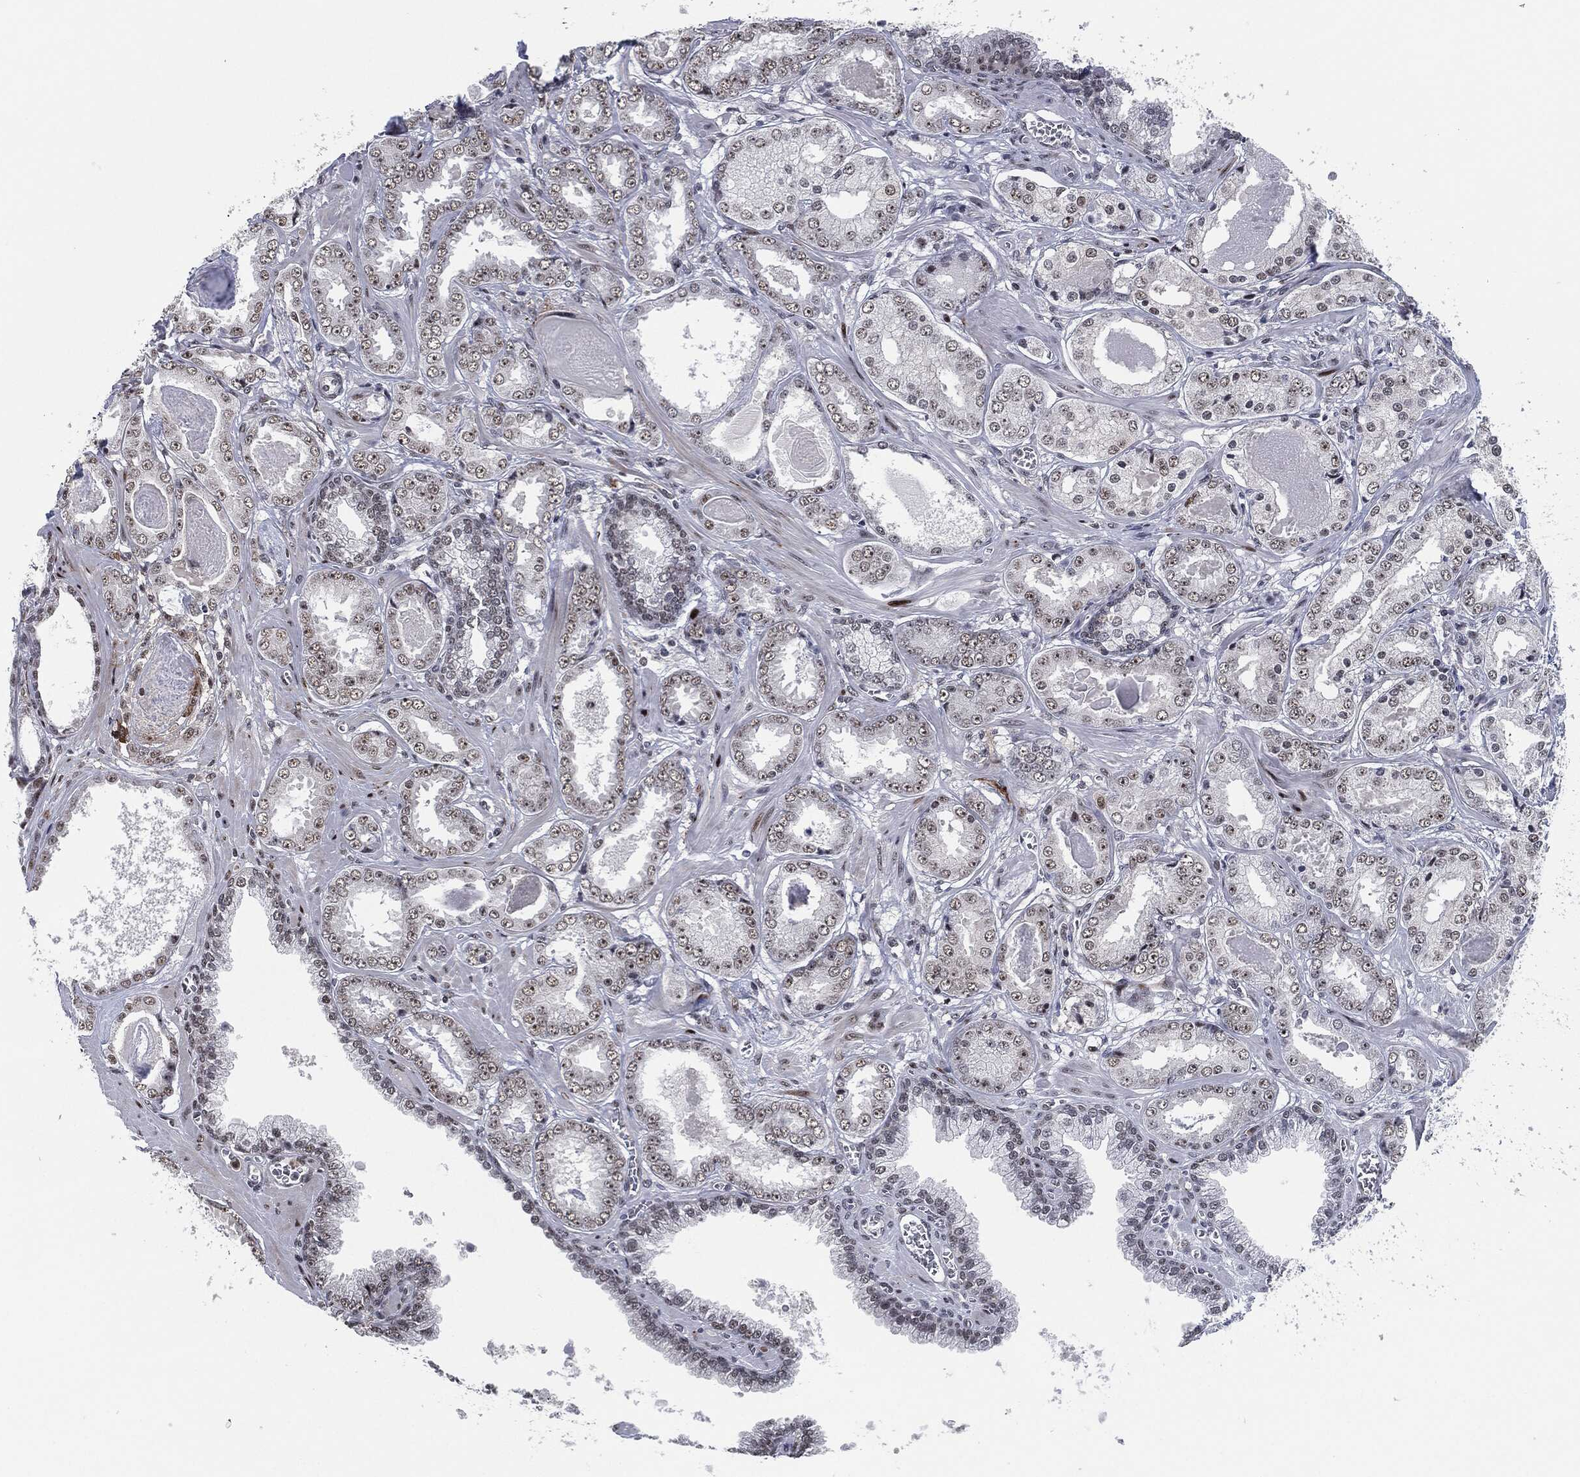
{"staining": {"intensity": "weak", "quantity": "<25%", "location": "nuclear"}, "tissue": "prostate cancer", "cell_type": "Tumor cells", "image_type": "cancer", "snomed": [{"axis": "morphology", "description": "Adenocarcinoma, NOS"}, {"axis": "topography", "description": "Prostate"}], "caption": "DAB immunohistochemical staining of adenocarcinoma (prostate) demonstrates no significant positivity in tumor cells.", "gene": "AKT2", "patient": {"sex": "male", "age": 56}}